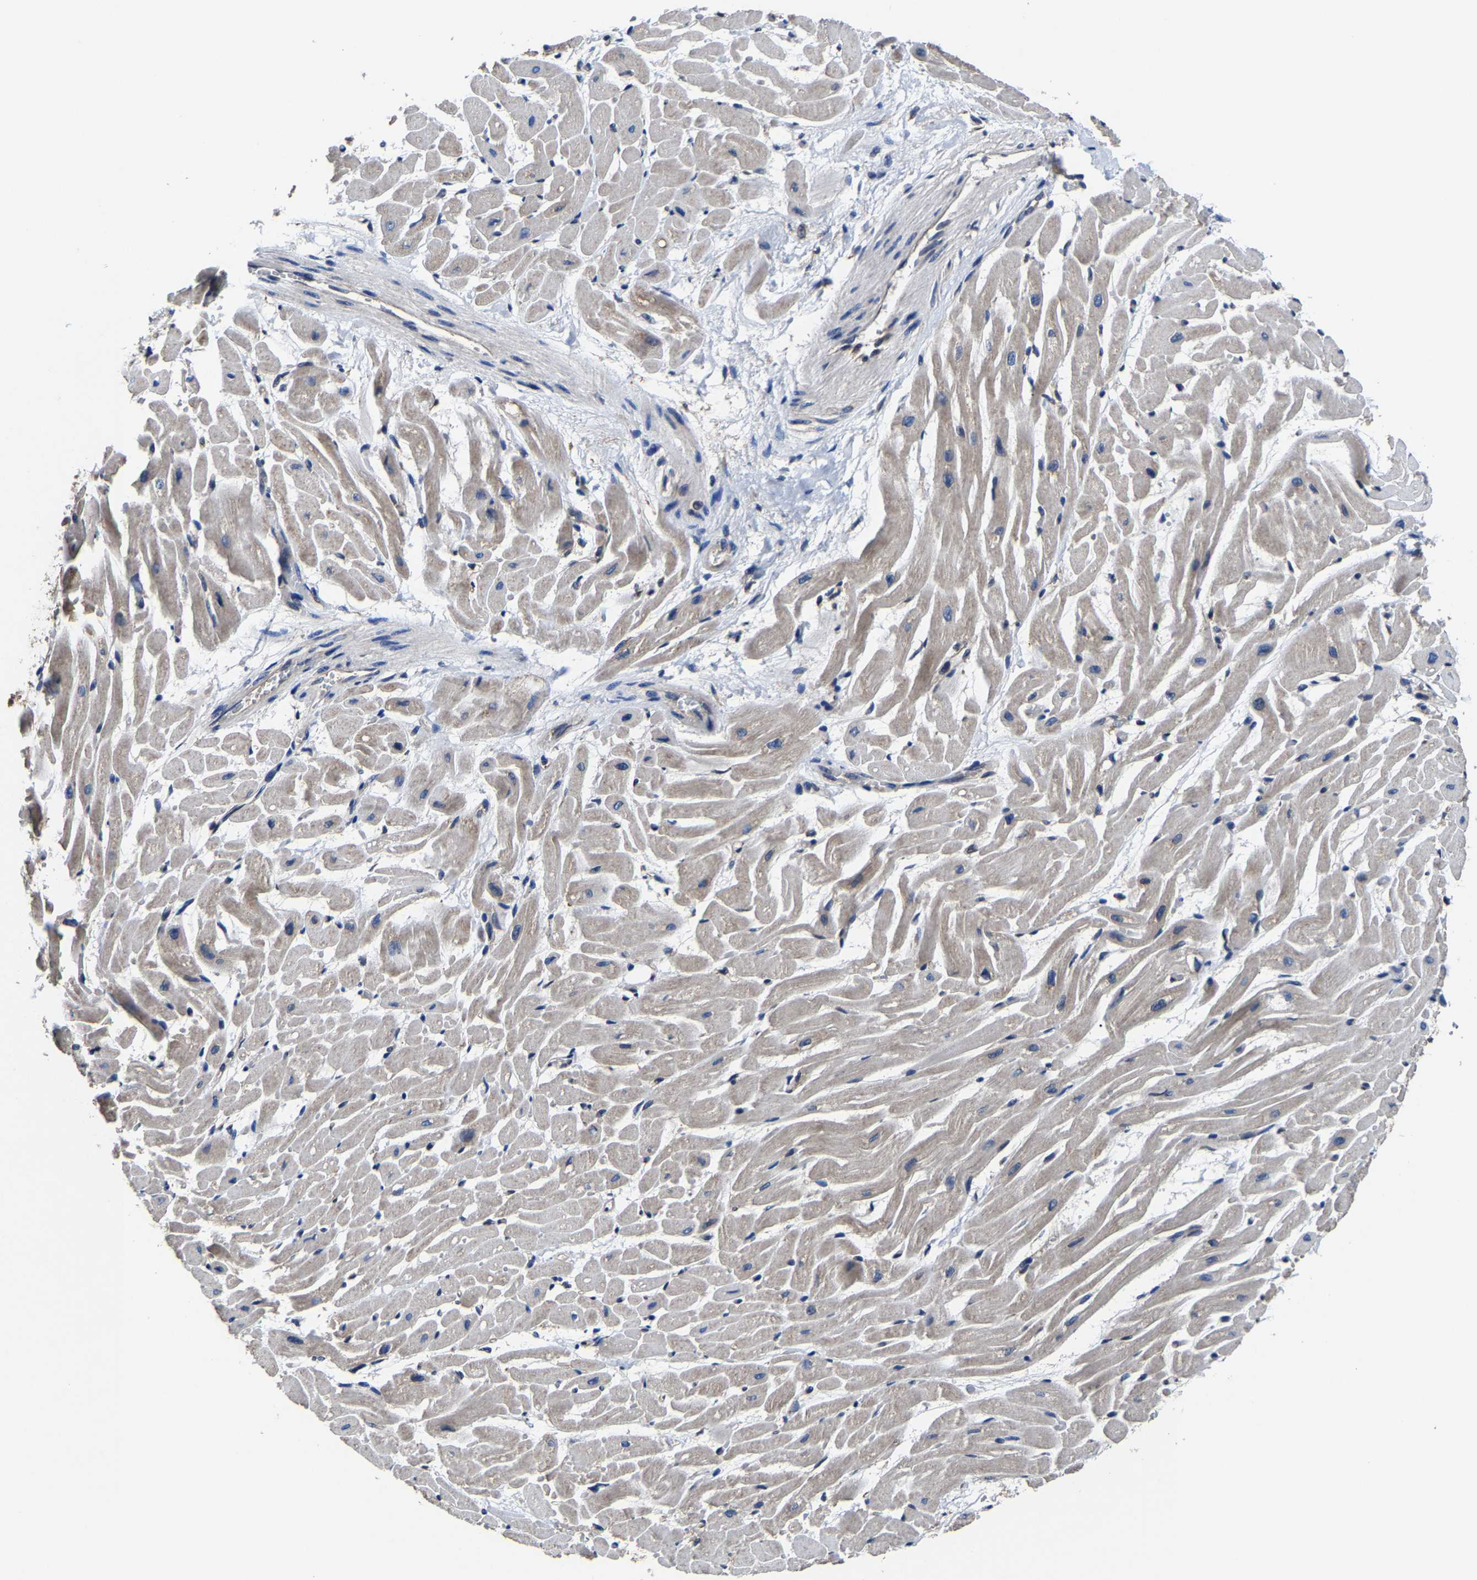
{"staining": {"intensity": "weak", "quantity": ">75%", "location": "cytoplasmic/membranous"}, "tissue": "heart muscle", "cell_type": "Cardiomyocytes", "image_type": "normal", "snomed": [{"axis": "morphology", "description": "Normal tissue, NOS"}, {"axis": "topography", "description": "Heart"}], "caption": "This is an image of immunohistochemistry staining of normal heart muscle, which shows weak staining in the cytoplasmic/membranous of cardiomyocytes.", "gene": "EBAG9", "patient": {"sex": "male", "age": 45}}